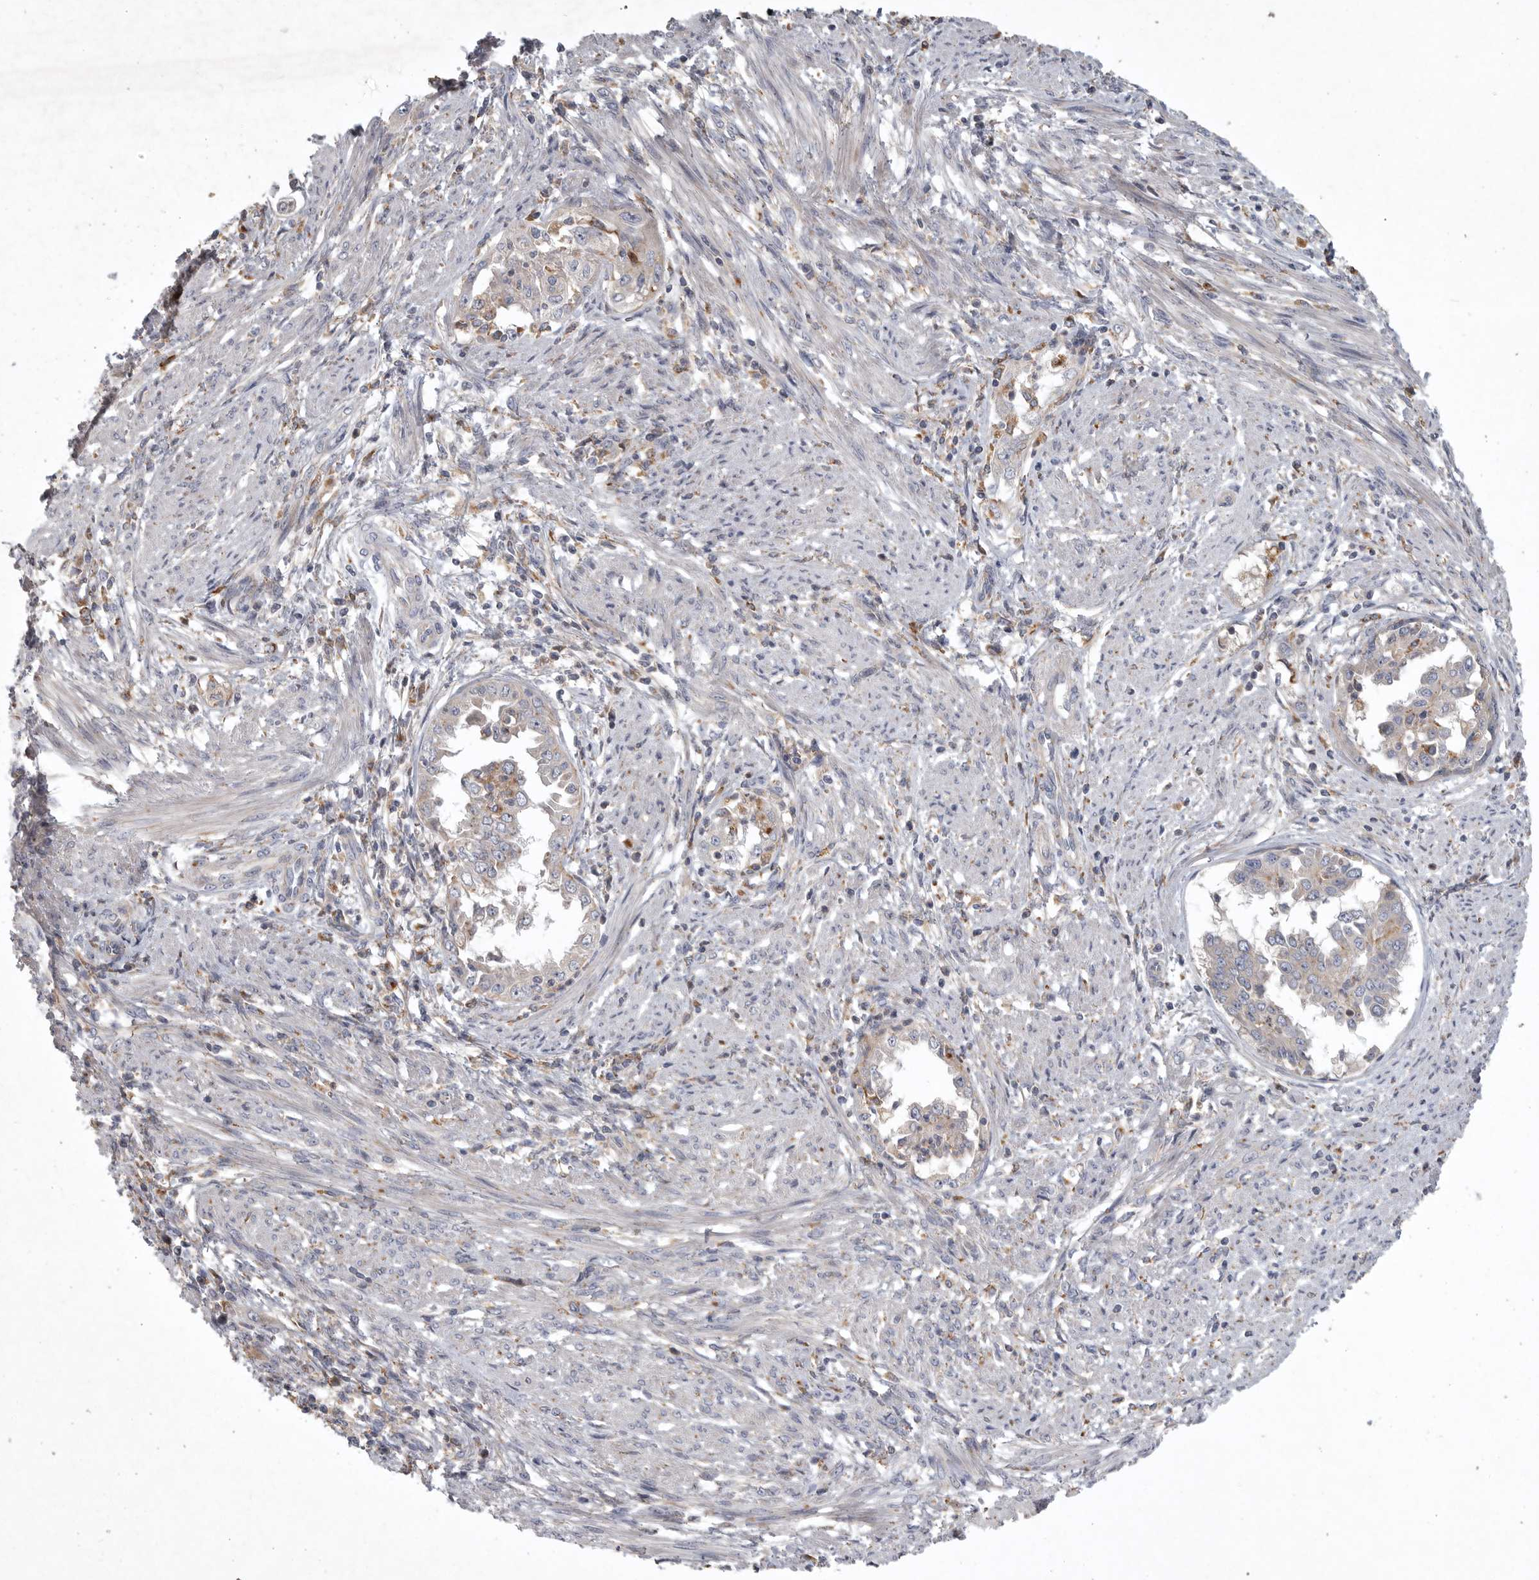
{"staining": {"intensity": "moderate", "quantity": "<25%", "location": "cytoplasmic/membranous"}, "tissue": "endometrial cancer", "cell_type": "Tumor cells", "image_type": "cancer", "snomed": [{"axis": "morphology", "description": "Adenocarcinoma, NOS"}, {"axis": "topography", "description": "Endometrium"}], "caption": "Endometrial cancer stained with DAB (3,3'-diaminobenzidine) IHC shows low levels of moderate cytoplasmic/membranous staining in about <25% of tumor cells.", "gene": "LAMTOR3", "patient": {"sex": "female", "age": 85}}